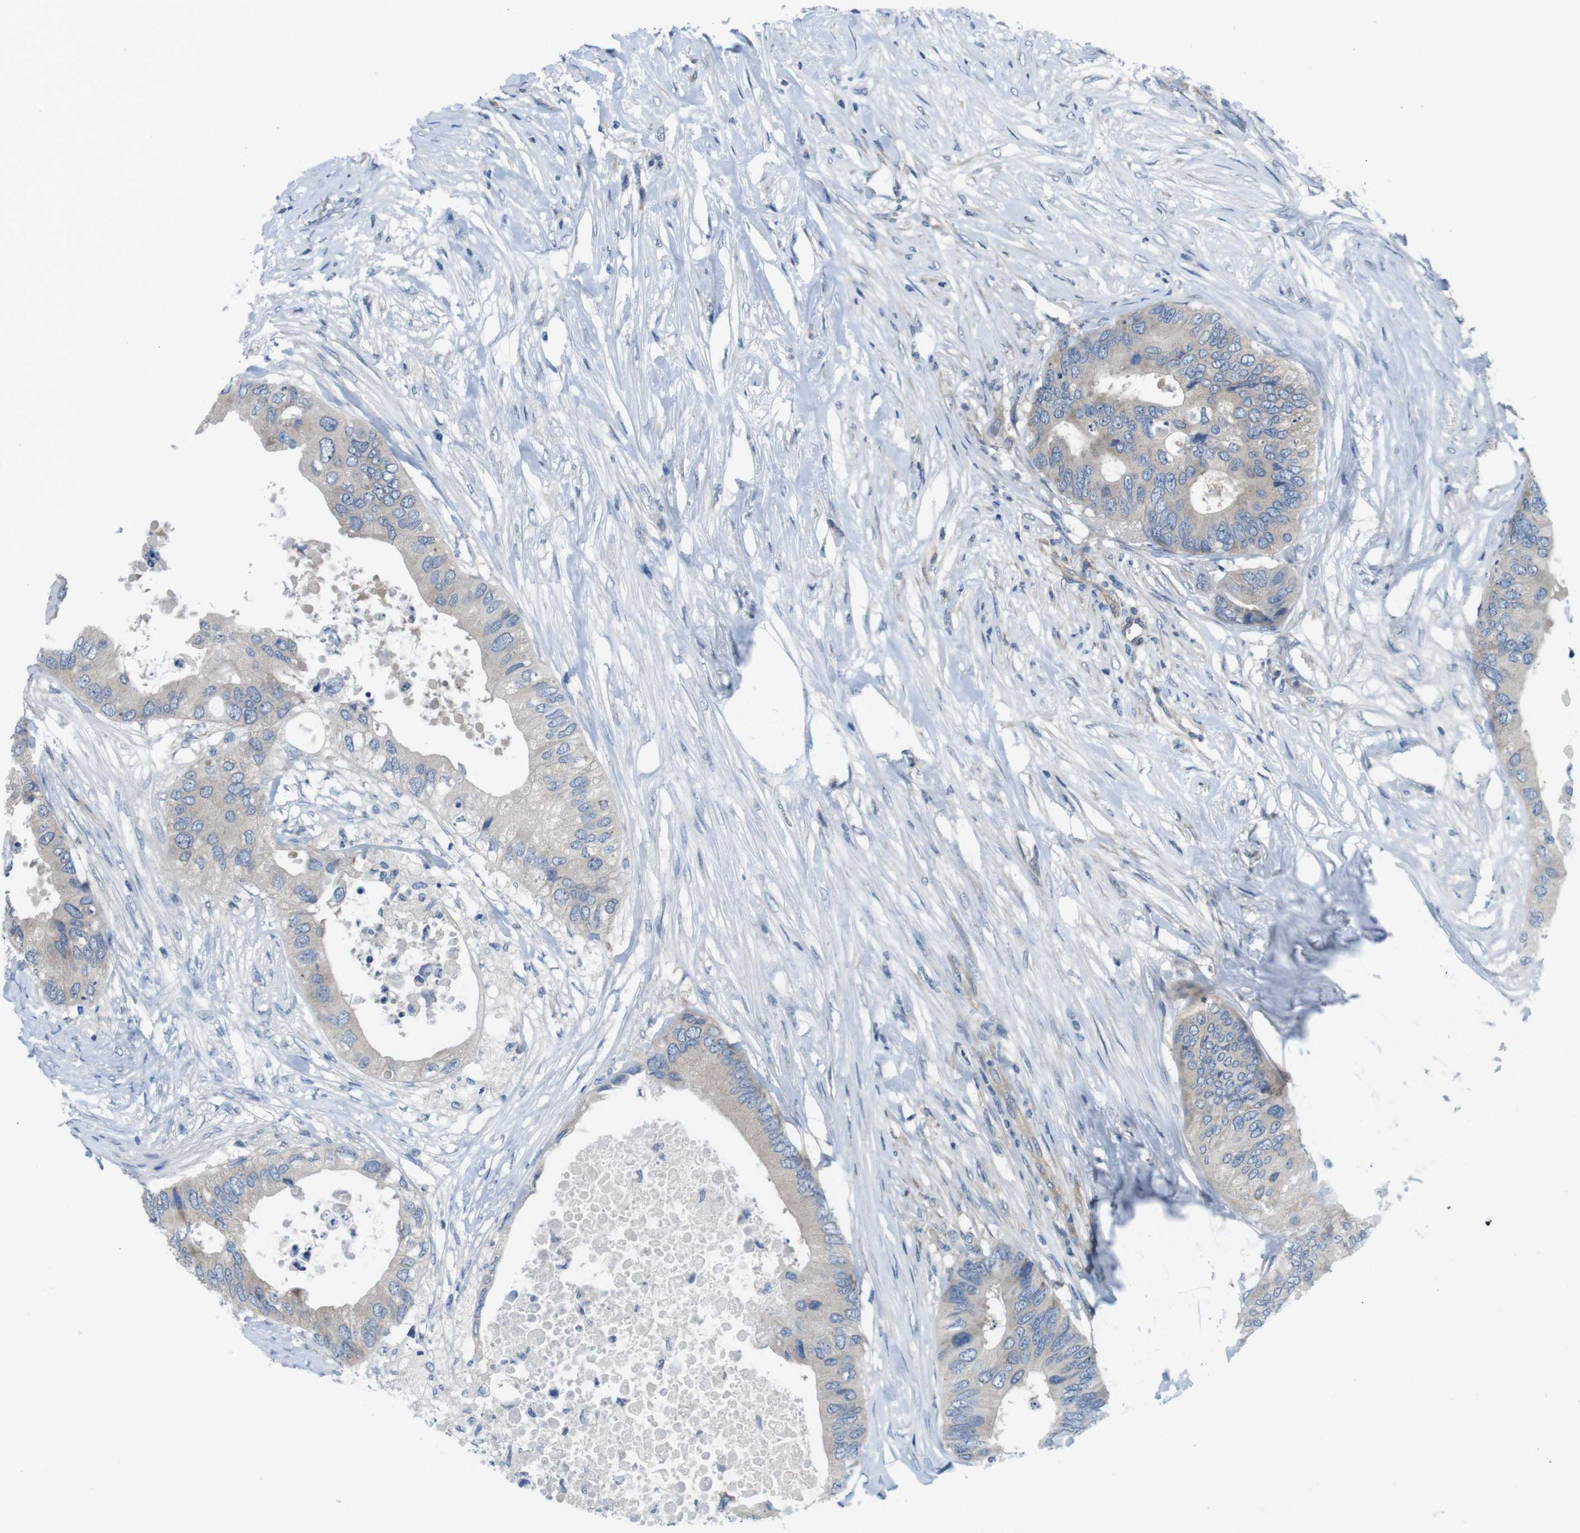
{"staining": {"intensity": "weak", "quantity": ">75%", "location": "cytoplasmic/membranous"}, "tissue": "colorectal cancer", "cell_type": "Tumor cells", "image_type": "cancer", "snomed": [{"axis": "morphology", "description": "Adenocarcinoma, NOS"}, {"axis": "topography", "description": "Colon"}], "caption": "Colorectal cancer stained for a protein displays weak cytoplasmic/membranous positivity in tumor cells. (IHC, brightfield microscopy, high magnification).", "gene": "DCLK1", "patient": {"sex": "male", "age": 71}}